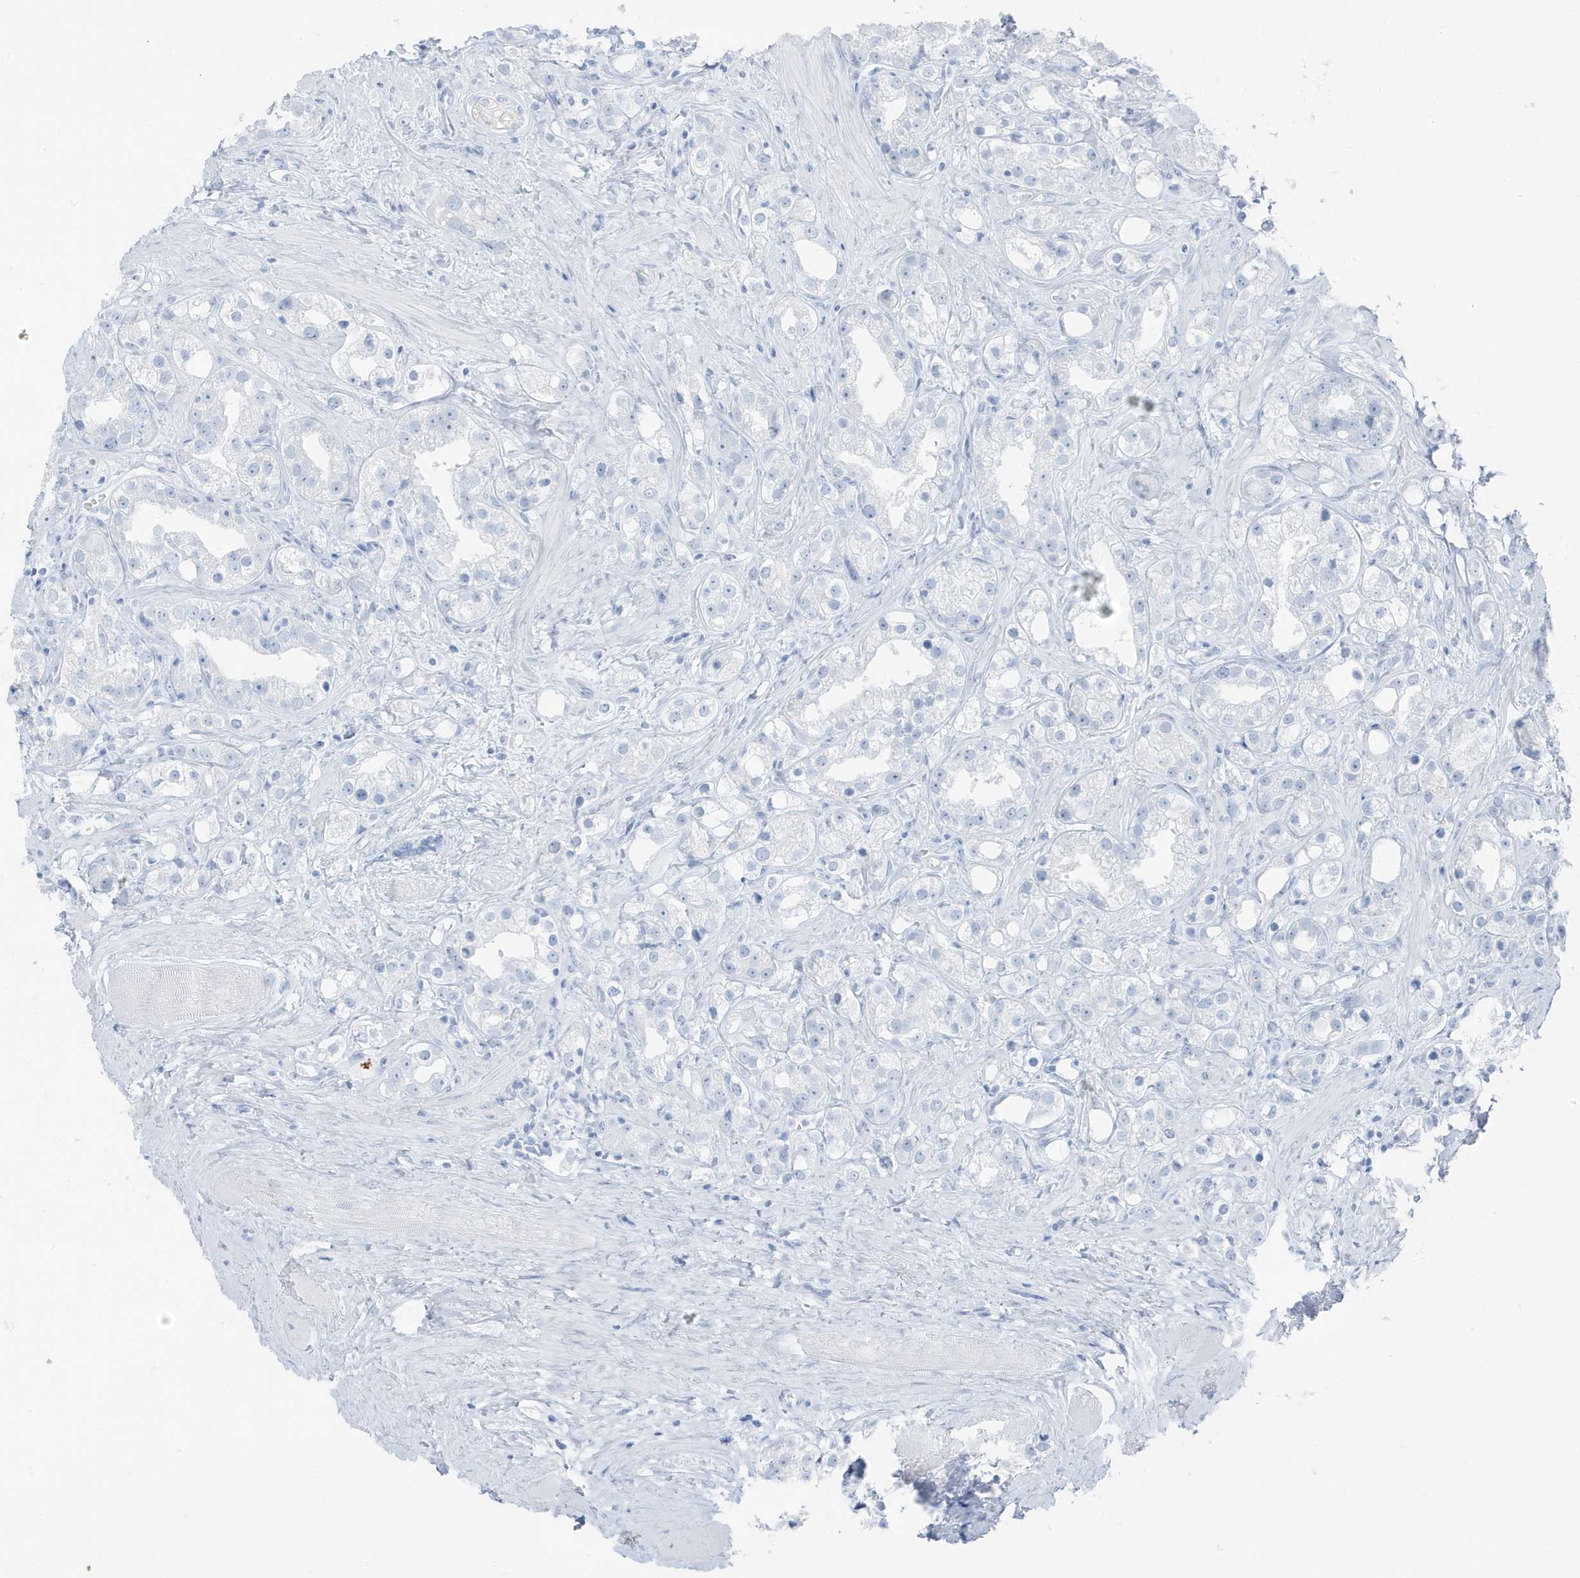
{"staining": {"intensity": "negative", "quantity": "none", "location": "none"}, "tissue": "prostate cancer", "cell_type": "Tumor cells", "image_type": "cancer", "snomed": [{"axis": "morphology", "description": "Adenocarcinoma, NOS"}, {"axis": "topography", "description": "Prostate"}], "caption": "This histopathology image is of prostate adenocarcinoma stained with immunohistochemistry to label a protein in brown with the nuclei are counter-stained blue. There is no staining in tumor cells.", "gene": "ZFP64", "patient": {"sex": "male", "age": 79}}